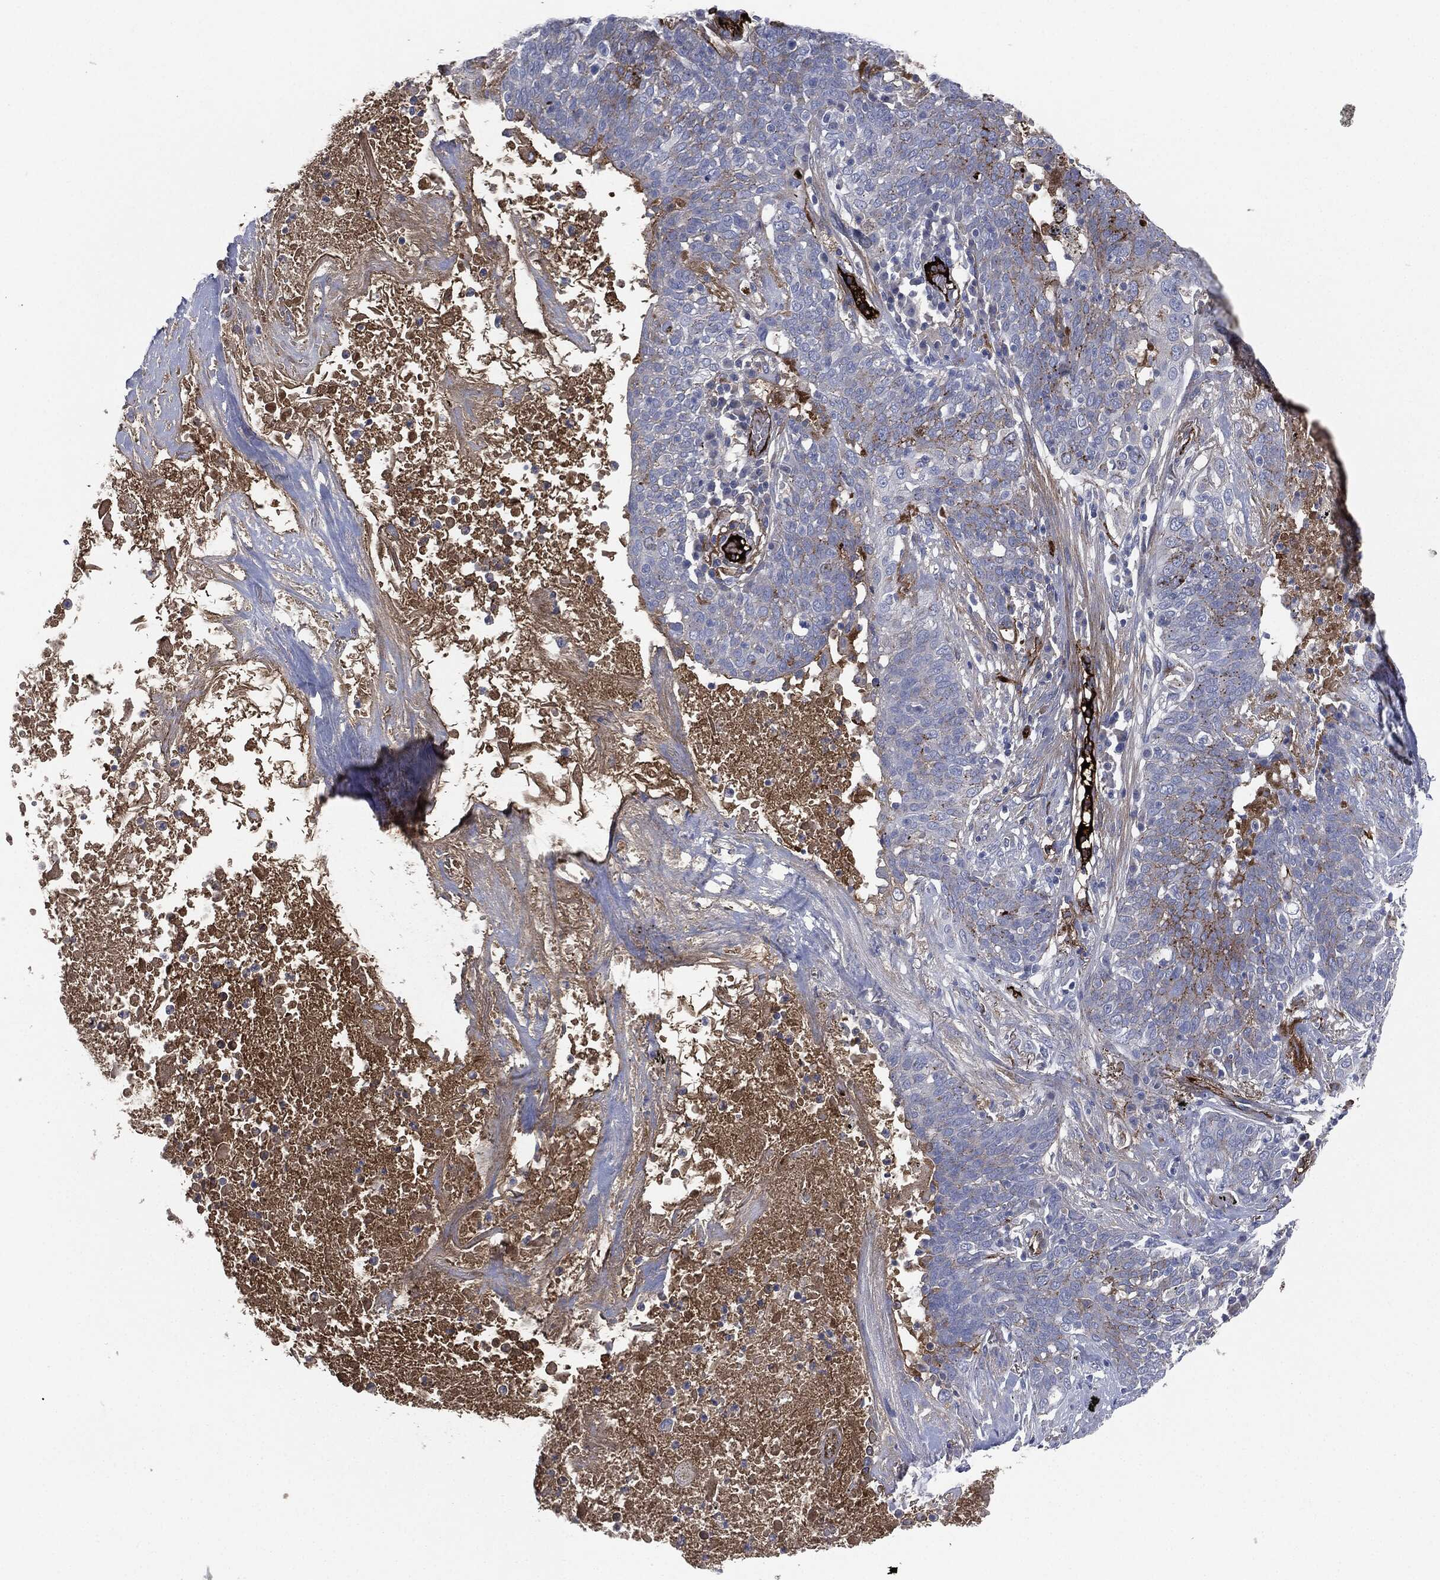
{"staining": {"intensity": "negative", "quantity": "none", "location": "none"}, "tissue": "lung cancer", "cell_type": "Tumor cells", "image_type": "cancer", "snomed": [{"axis": "morphology", "description": "Squamous cell carcinoma, NOS"}, {"axis": "topography", "description": "Lung"}], "caption": "This is an immunohistochemistry photomicrograph of squamous cell carcinoma (lung). There is no positivity in tumor cells.", "gene": "APOB", "patient": {"sex": "male", "age": 82}}